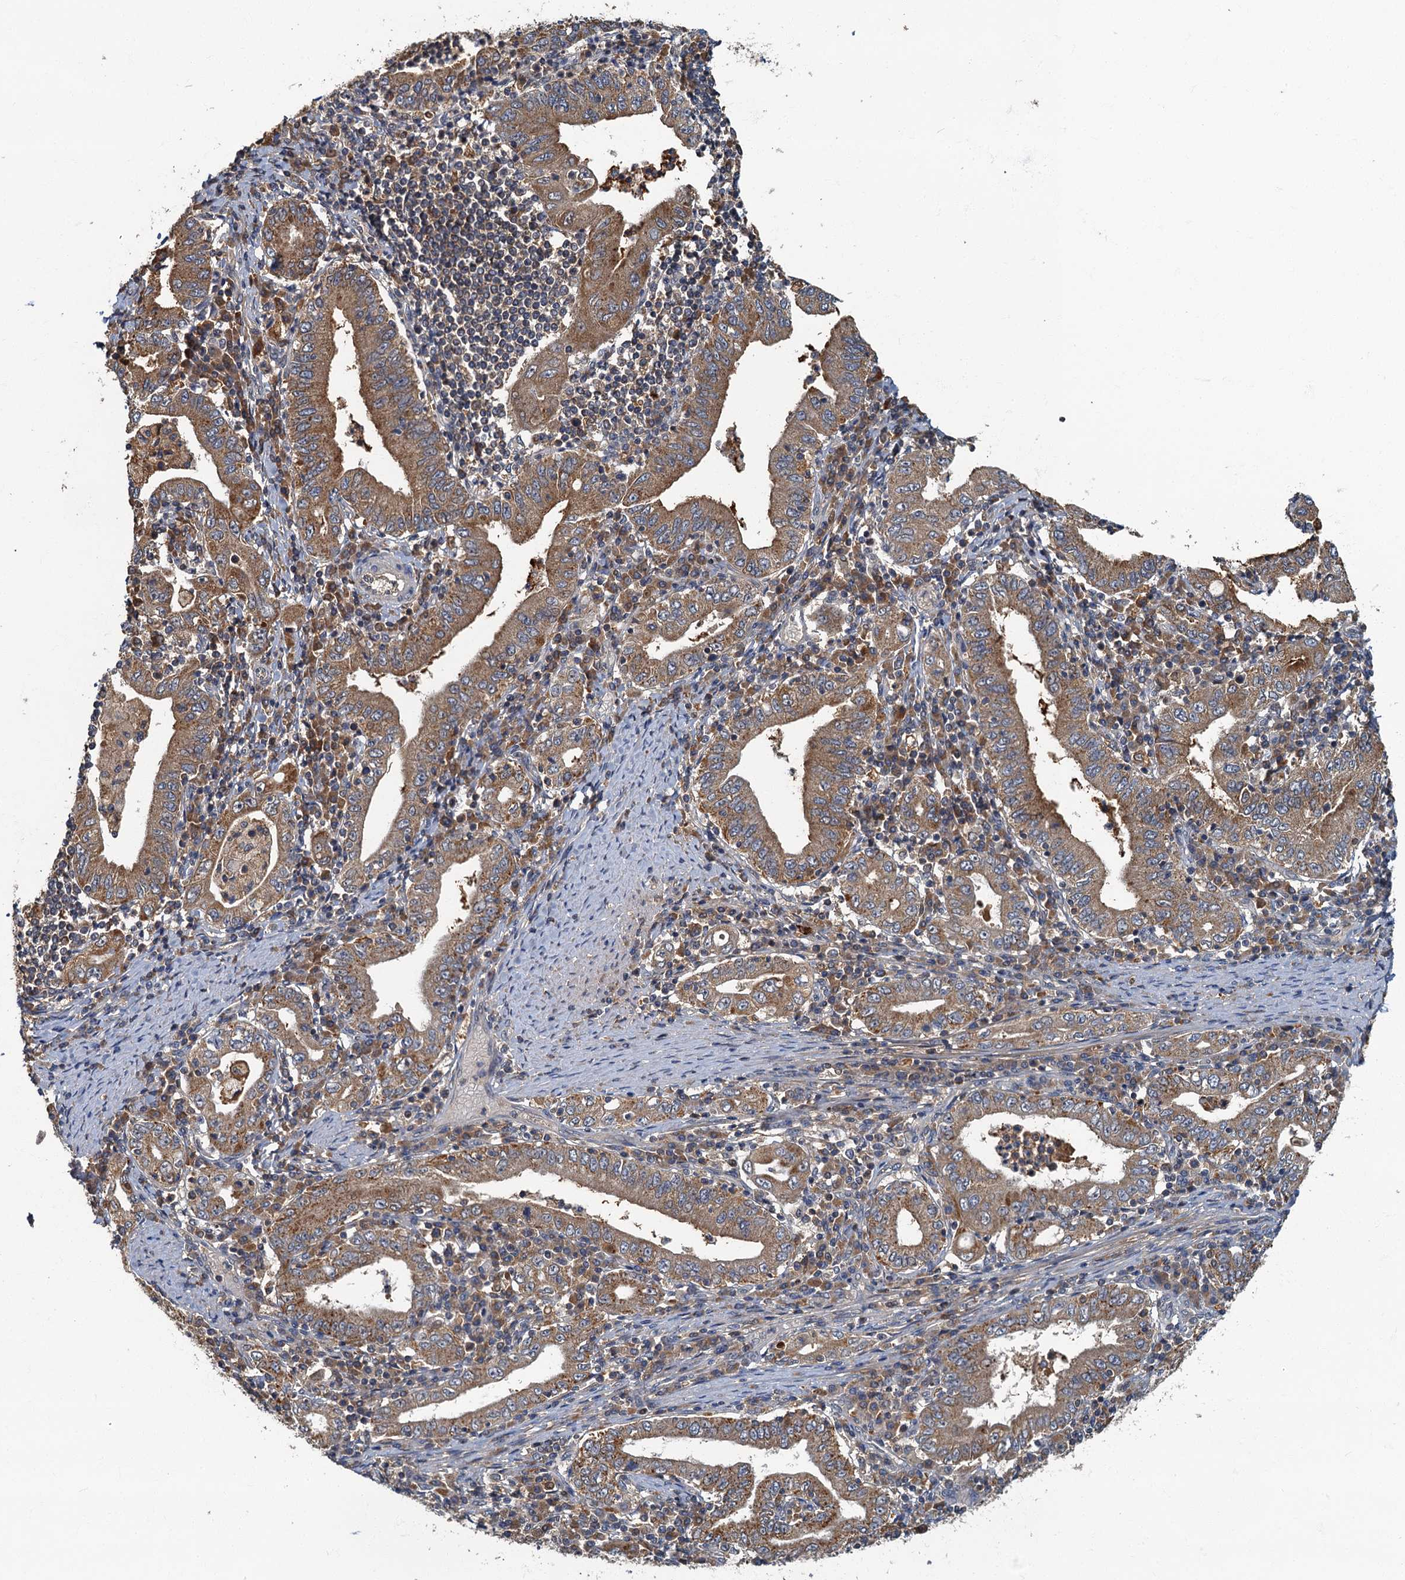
{"staining": {"intensity": "moderate", "quantity": ">75%", "location": "cytoplasmic/membranous"}, "tissue": "stomach cancer", "cell_type": "Tumor cells", "image_type": "cancer", "snomed": [{"axis": "morphology", "description": "Normal tissue, NOS"}, {"axis": "morphology", "description": "Adenocarcinoma, NOS"}, {"axis": "topography", "description": "Esophagus"}, {"axis": "topography", "description": "Stomach, upper"}, {"axis": "topography", "description": "Peripheral nerve tissue"}], "caption": "Protein expression analysis of stomach adenocarcinoma reveals moderate cytoplasmic/membranous positivity in approximately >75% of tumor cells.", "gene": "WDCP", "patient": {"sex": "male", "age": 62}}